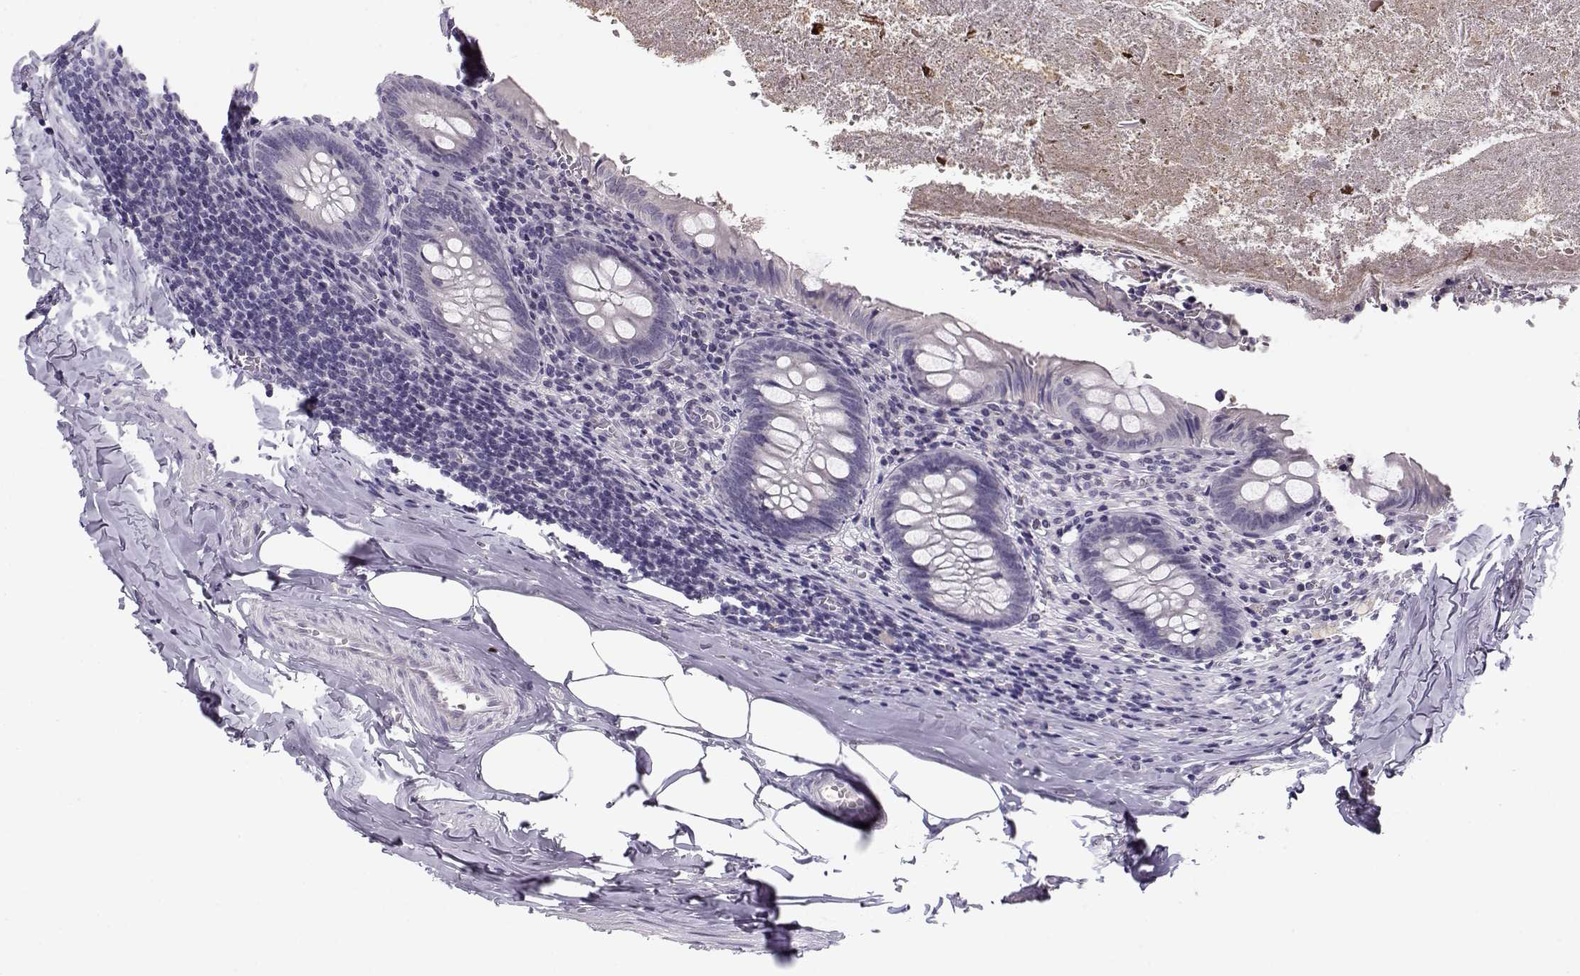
{"staining": {"intensity": "negative", "quantity": "none", "location": "none"}, "tissue": "appendix", "cell_type": "Glandular cells", "image_type": "normal", "snomed": [{"axis": "morphology", "description": "Normal tissue, NOS"}, {"axis": "topography", "description": "Appendix"}], "caption": "Human appendix stained for a protein using IHC demonstrates no positivity in glandular cells.", "gene": "C16orf86", "patient": {"sex": "female", "age": 23}}